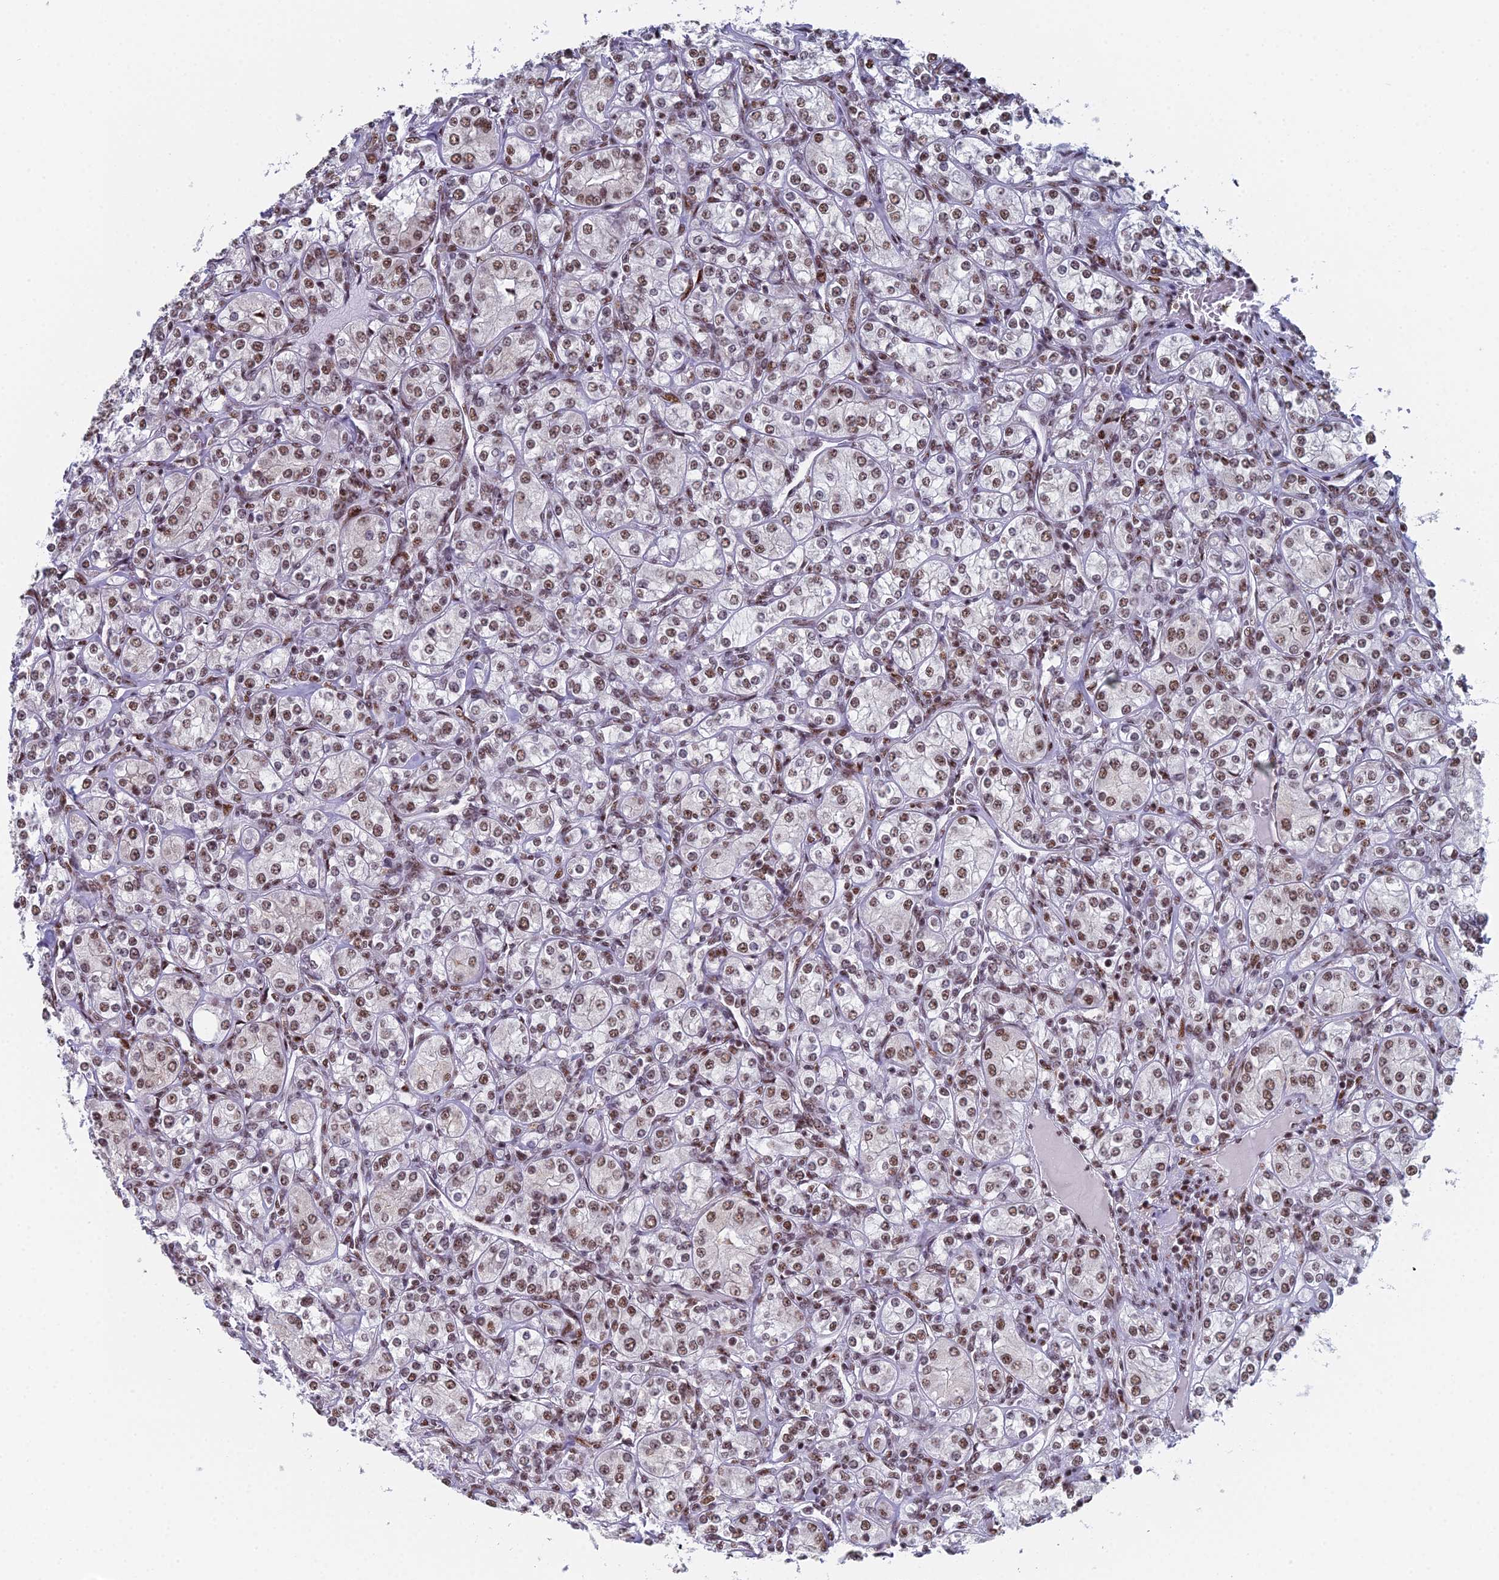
{"staining": {"intensity": "moderate", "quantity": ">75%", "location": "nuclear"}, "tissue": "renal cancer", "cell_type": "Tumor cells", "image_type": "cancer", "snomed": [{"axis": "morphology", "description": "Adenocarcinoma, NOS"}, {"axis": "topography", "description": "Kidney"}], "caption": "DAB immunohistochemical staining of human adenocarcinoma (renal) shows moderate nuclear protein staining in approximately >75% of tumor cells.", "gene": "SF3B3", "patient": {"sex": "male", "age": 77}}